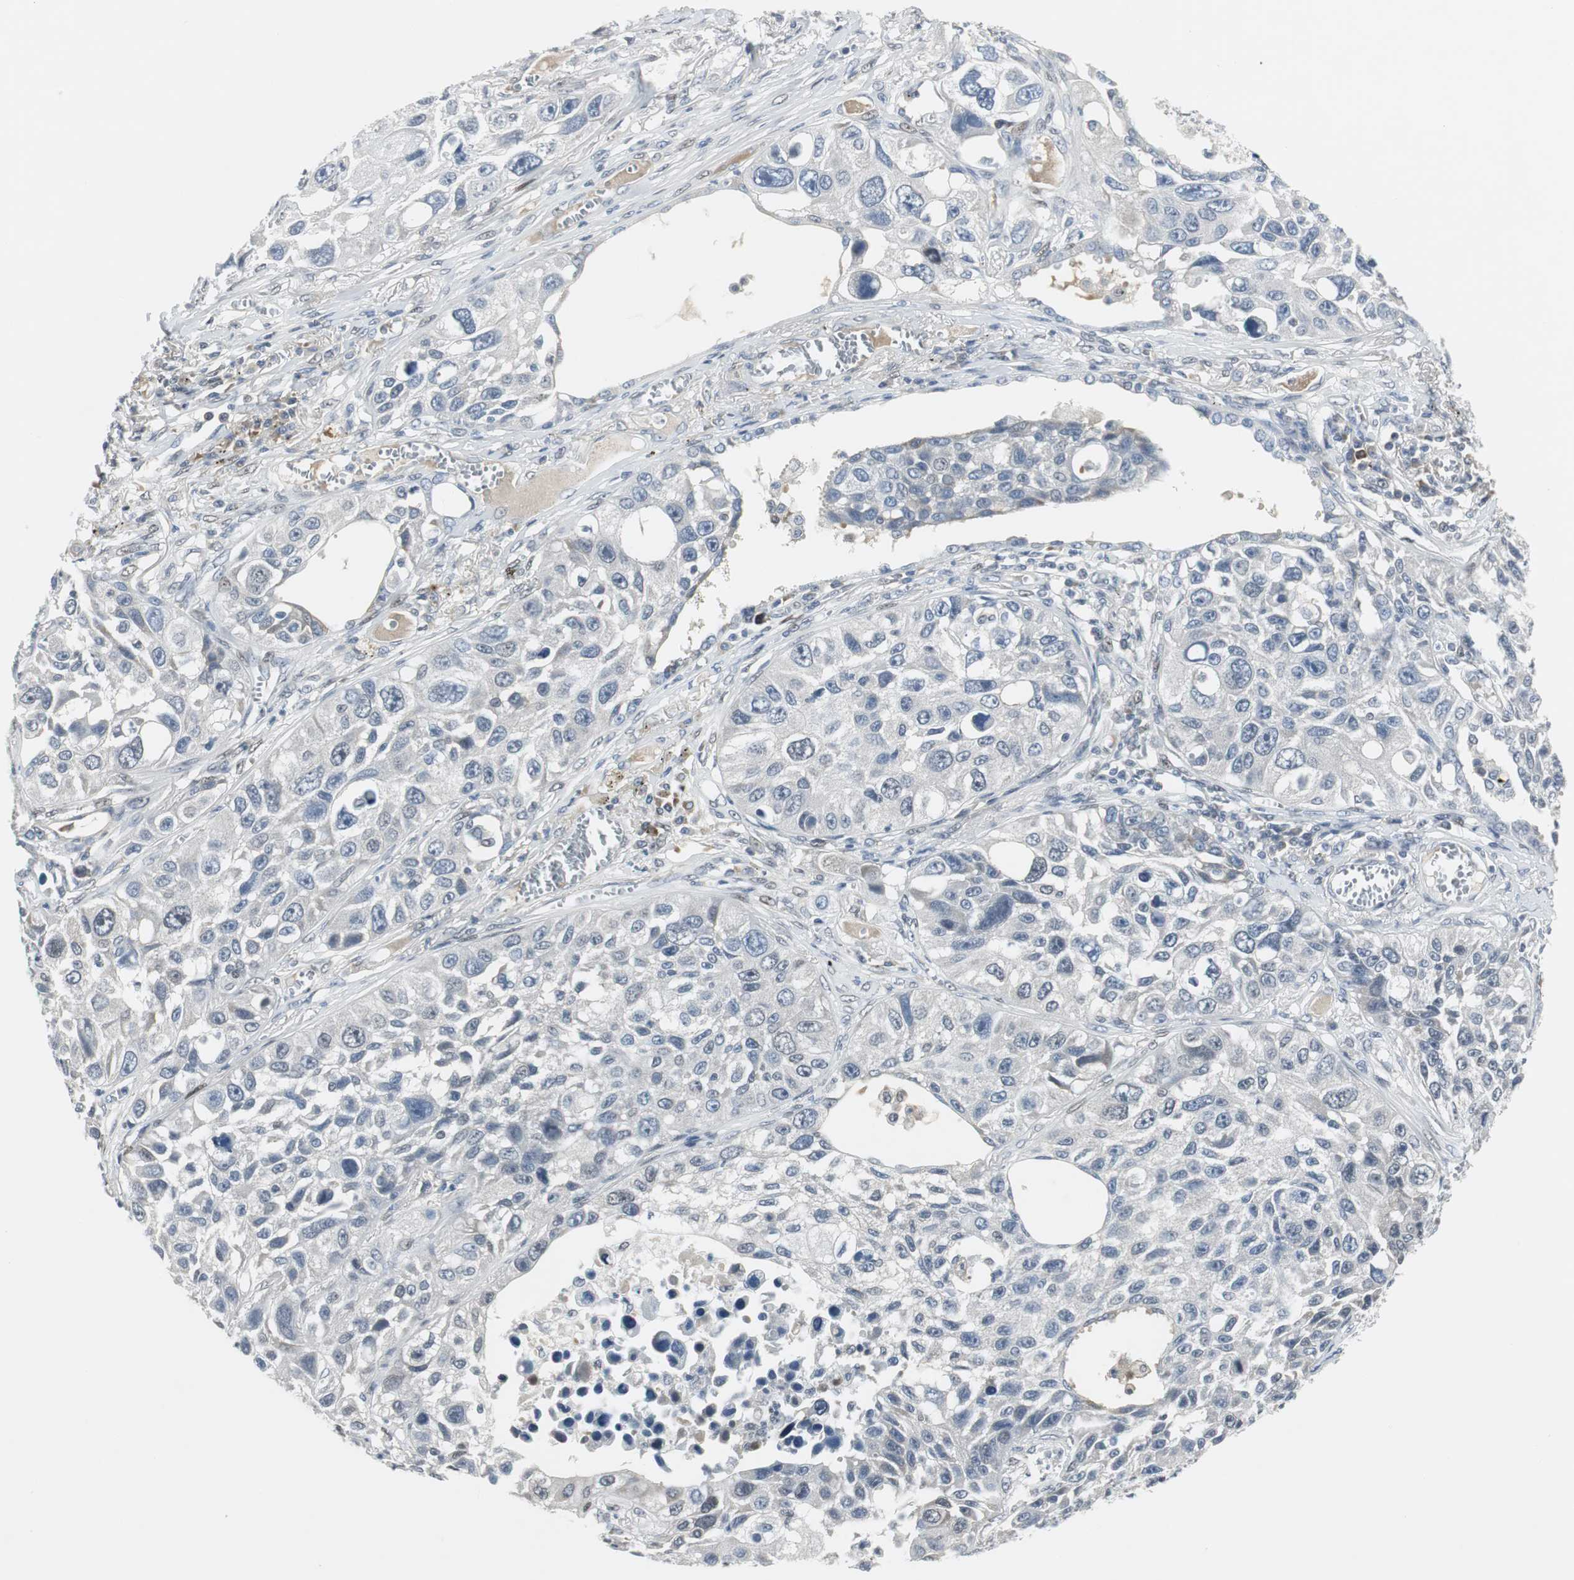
{"staining": {"intensity": "weak", "quantity": "<25%", "location": "nuclear"}, "tissue": "lung cancer", "cell_type": "Tumor cells", "image_type": "cancer", "snomed": [{"axis": "morphology", "description": "Squamous cell carcinoma, NOS"}, {"axis": "topography", "description": "Lung"}], "caption": "Tumor cells show no significant protein staining in lung squamous cell carcinoma.", "gene": "ELK1", "patient": {"sex": "male", "age": 71}}